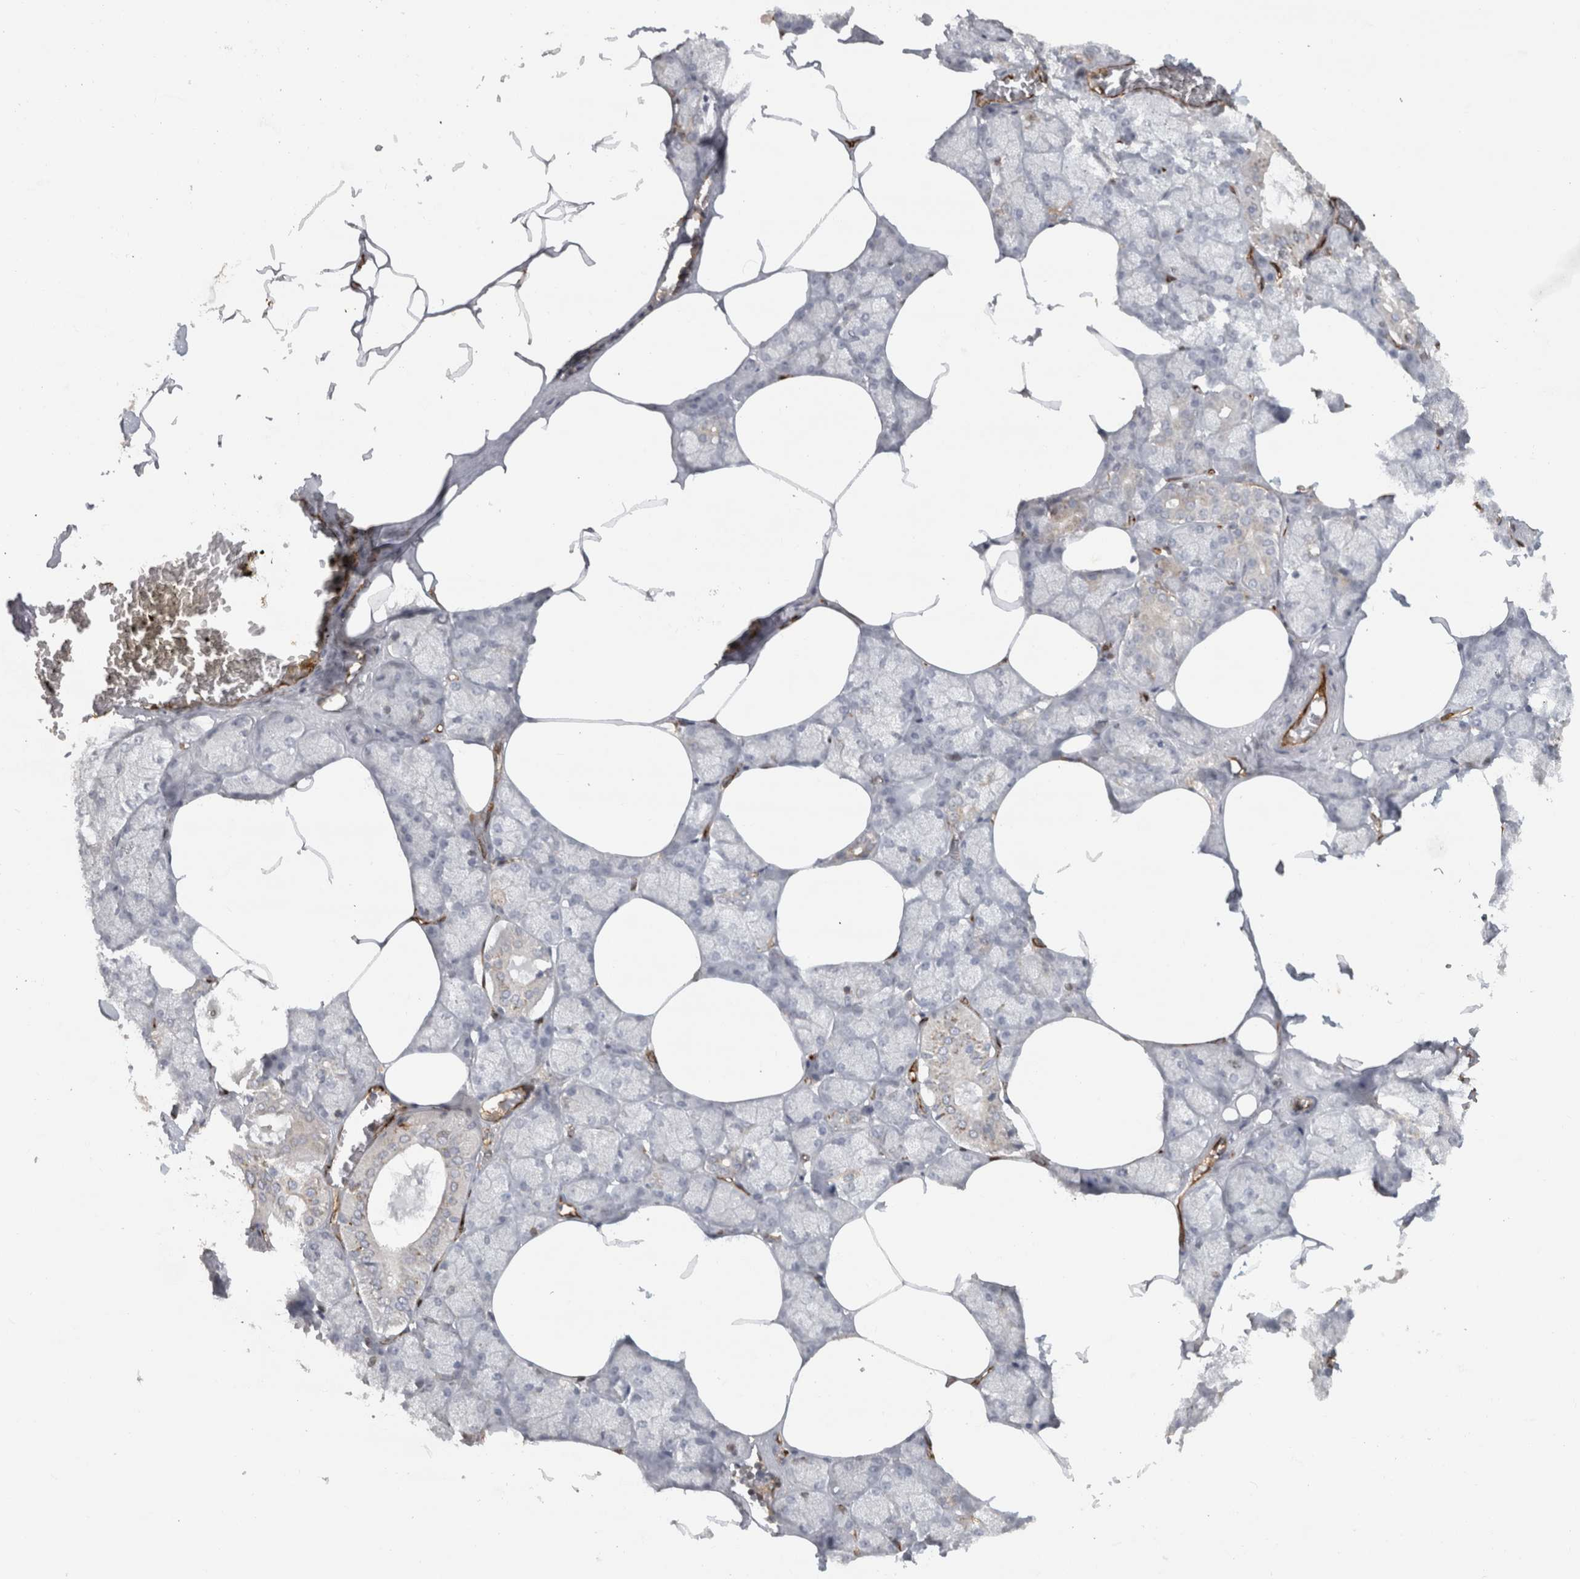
{"staining": {"intensity": "weak", "quantity": "<25%", "location": "cytoplasmic/membranous"}, "tissue": "salivary gland", "cell_type": "Glandular cells", "image_type": "normal", "snomed": [{"axis": "morphology", "description": "Normal tissue, NOS"}, {"axis": "topography", "description": "Salivary gland"}], "caption": "Protein analysis of normal salivary gland reveals no significant positivity in glandular cells.", "gene": "HLA", "patient": {"sex": "male", "age": 62}}